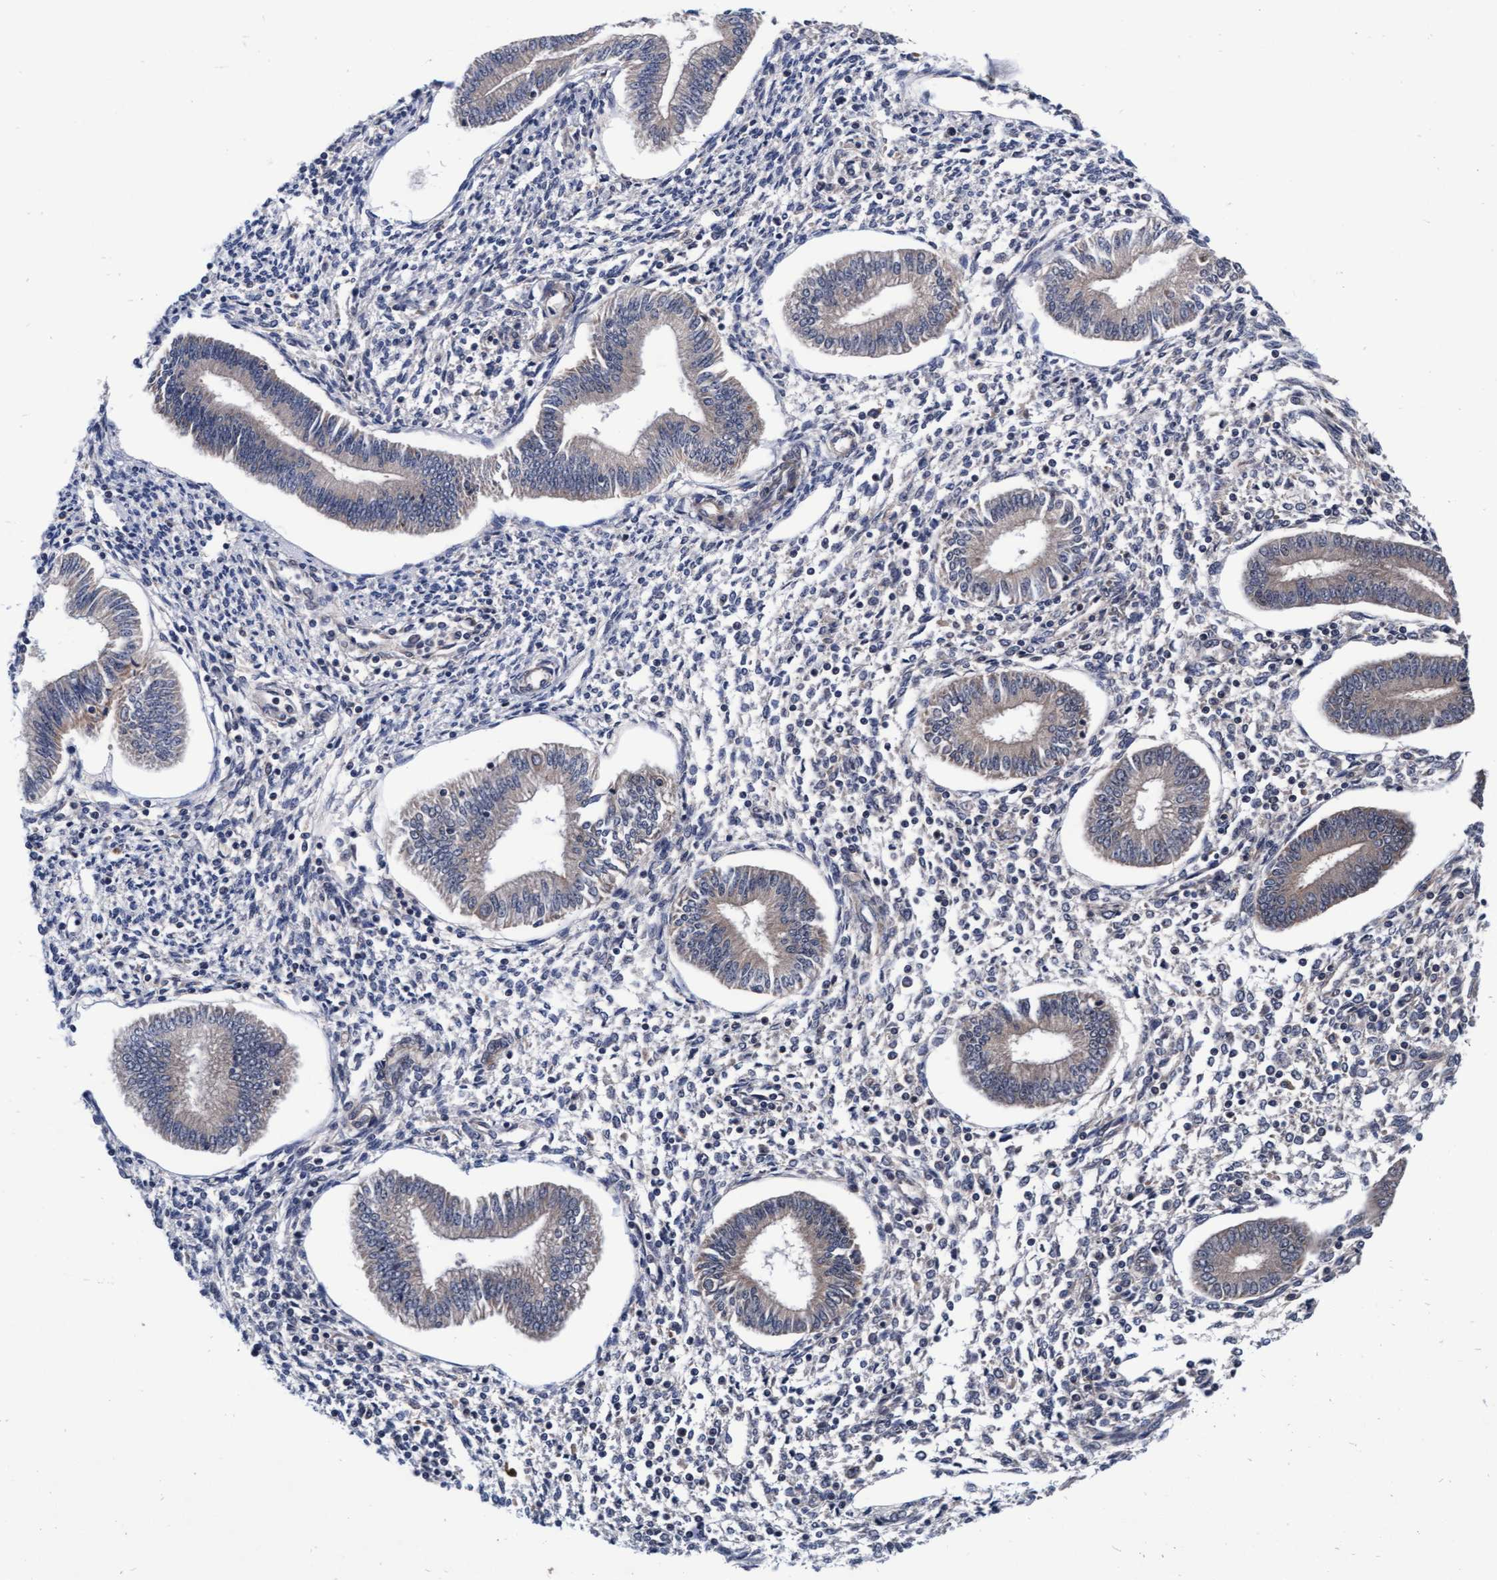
{"staining": {"intensity": "moderate", "quantity": "25%-75%", "location": "cytoplasmic/membranous"}, "tissue": "endometrium", "cell_type": "Cells in endometrial stroma", "image_type": "normal", "snomed": [{"axis": "morphology", "description": "Normal tissue, NOS"}, {"axis": "topography", "description": "Endometrium"}], "caption": "Immunohistochemical staining of unremarkable human endometrium displays medium levels of moderate cytoplasmic/membranous staining in approximately 25%-75% of cells in endometrial stroma. (Brightfield microscopy of DAB IHC at high magnification).", "gene": "EFCAB13", "patient": {"sex": "female", "age": 50}}